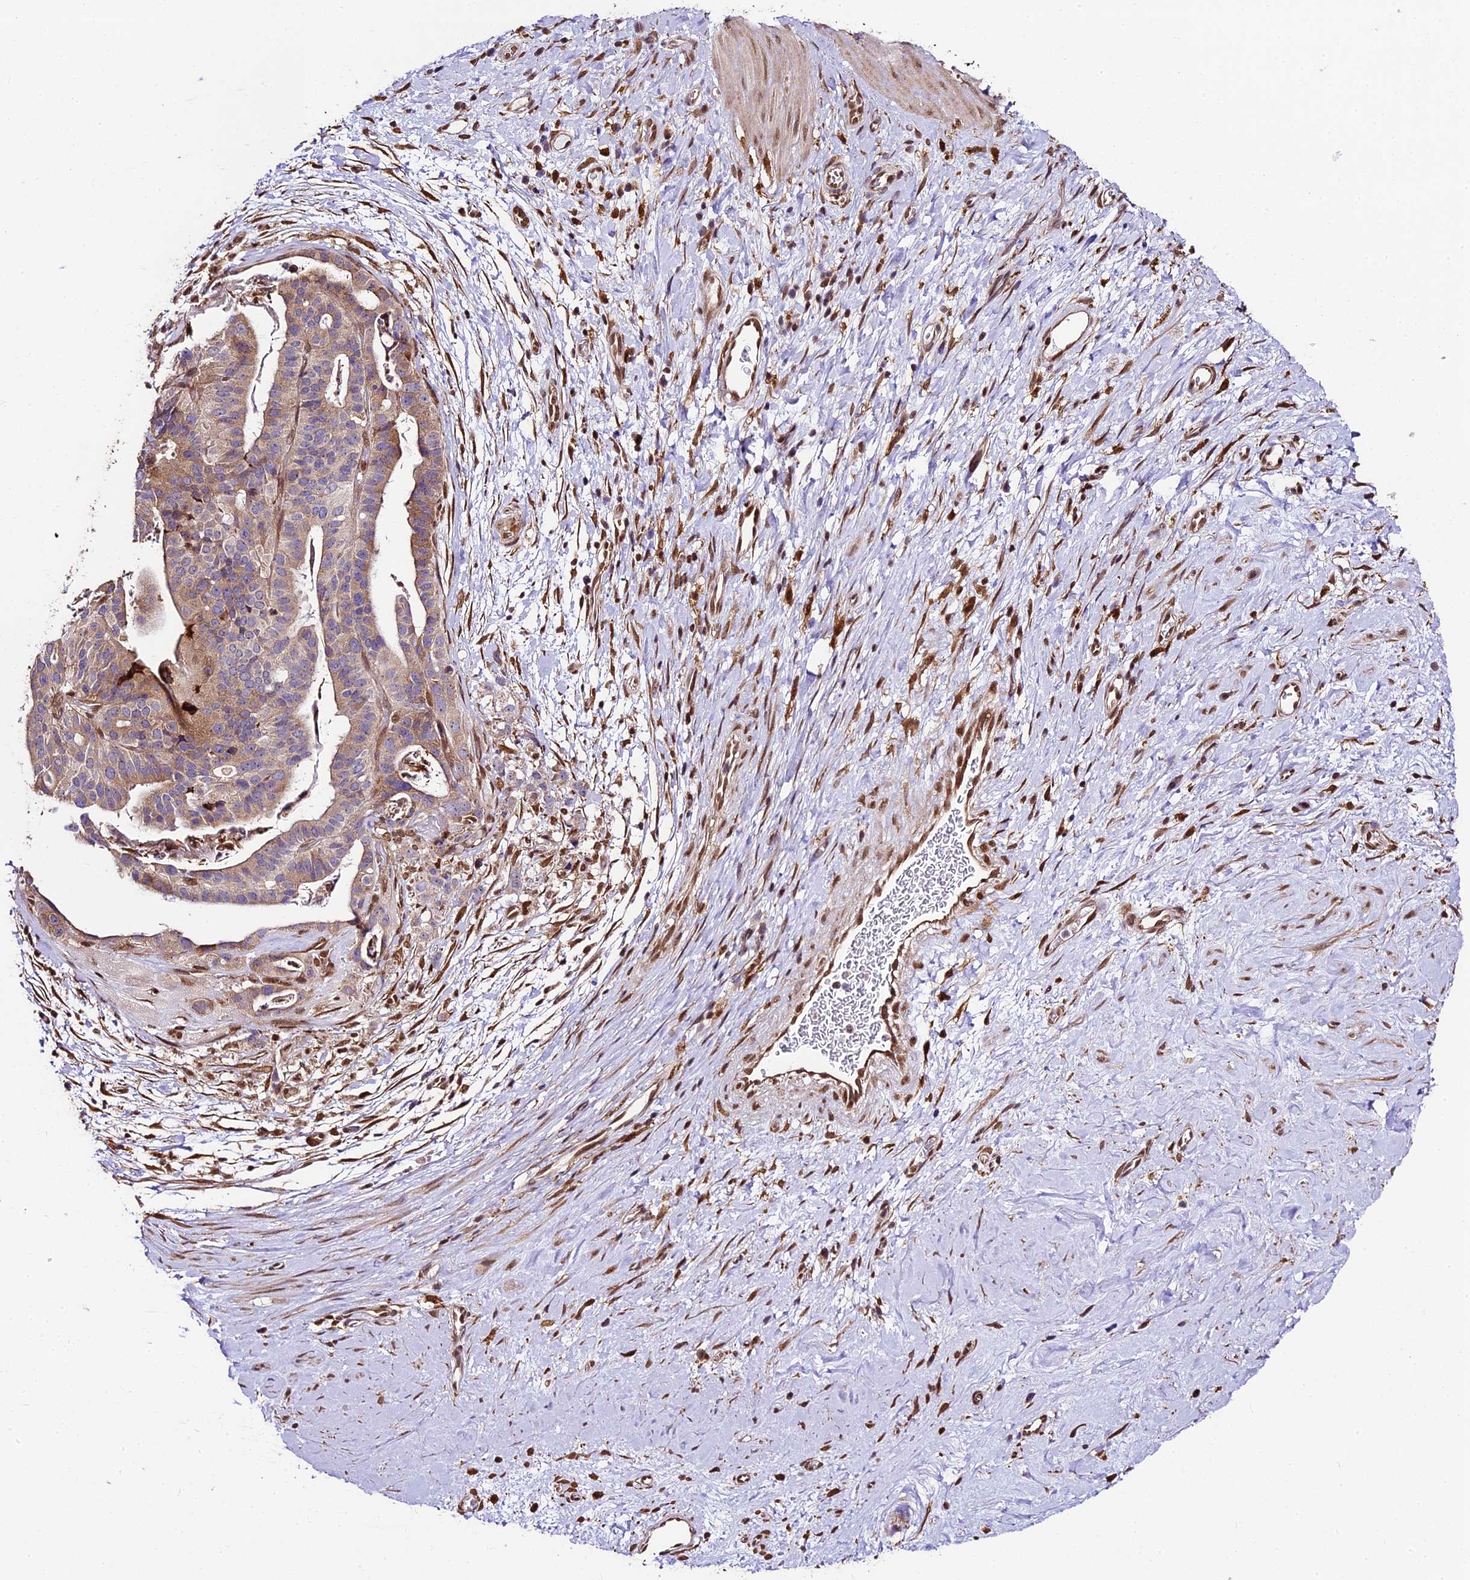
{"staining": {"intensity": "moderate", "quantity": "<25%", "location": "cytoplasmic/membranous"}, "tissue": "stomach cancer", "cell_type": "Tumor cells", "image_type": "cancer", "snomed": [{"axis": "morphology", "description": "Adenocarcinoma, NOS"}, {"axis": "topography", "description": "Stomach"}], "caption": "Protein expression analysis of human stomach cancer reveals moderate cytoplasmic/membranous expression in about <25% of tumor cells.", "gene": "TRIM22", "patient": {"sex": "male", "age": 48}}